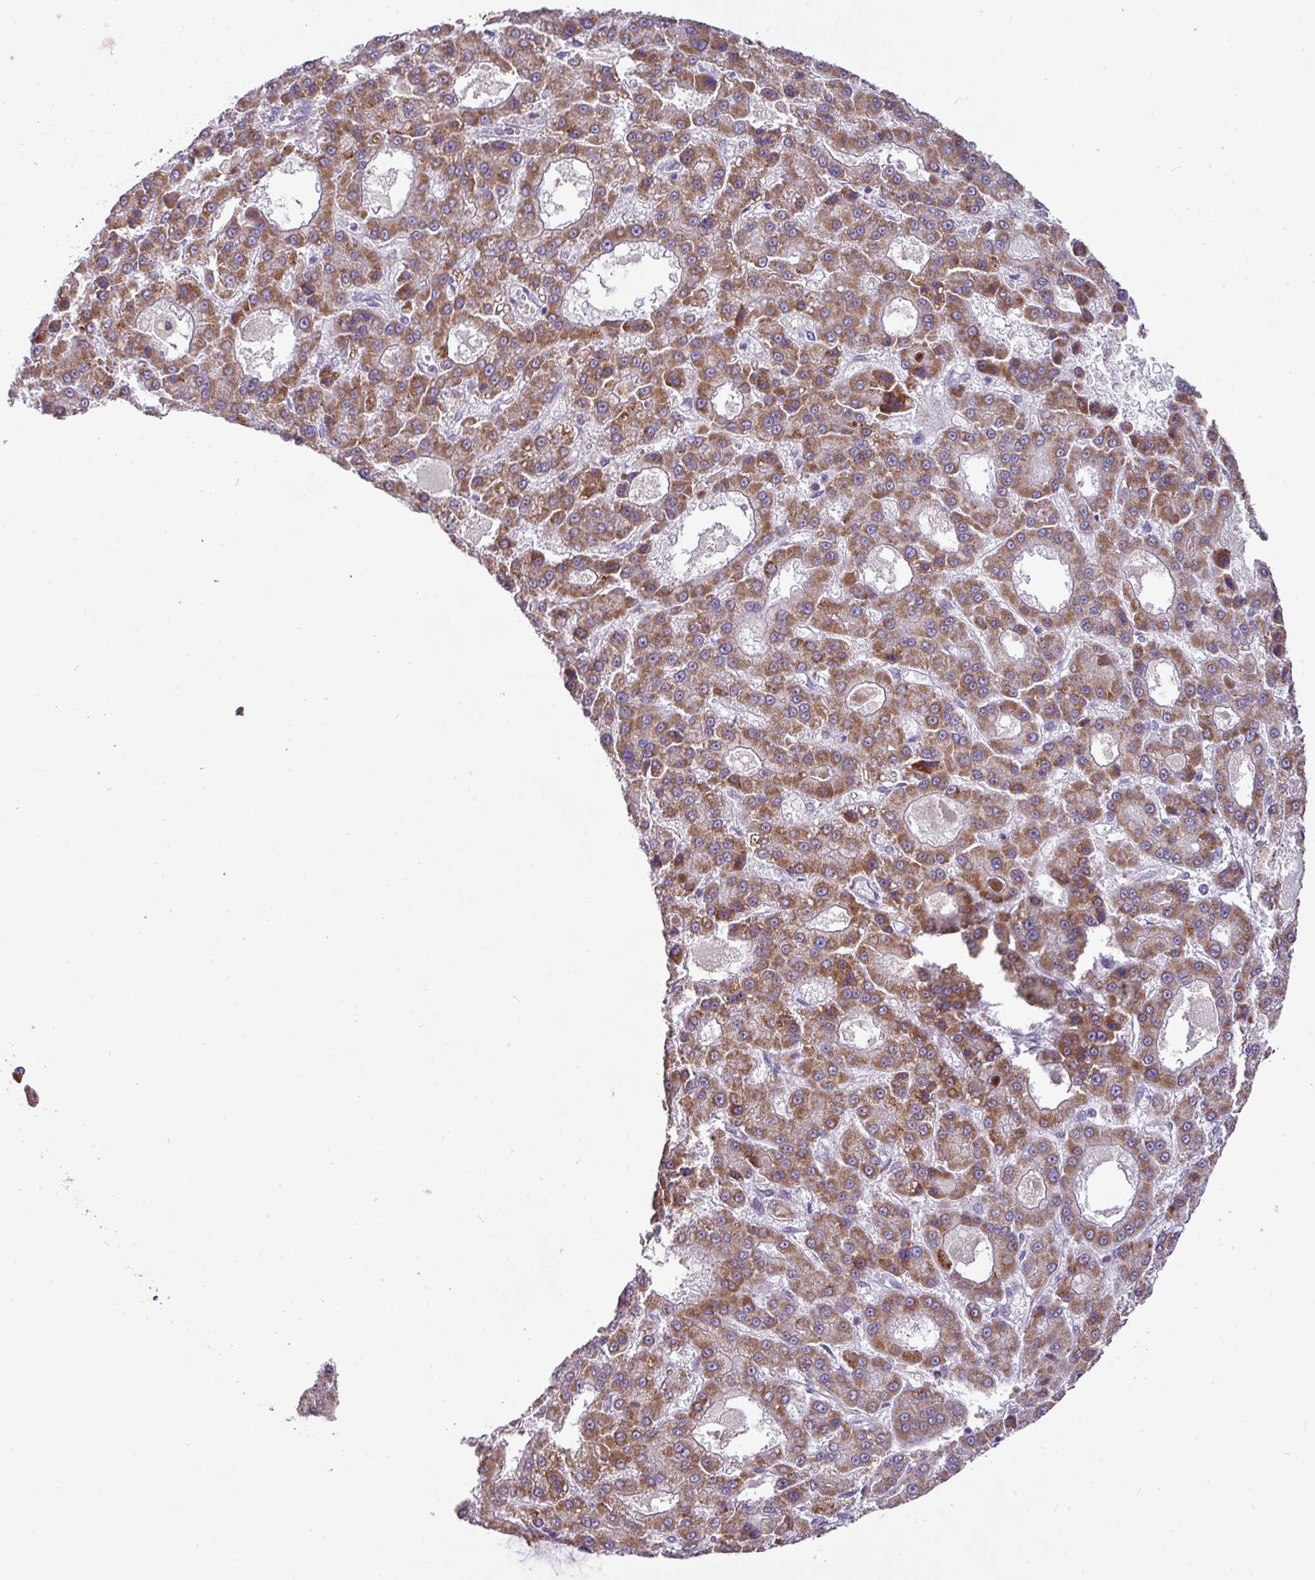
{"staining": {"intensity": "moderate", "quantity": ">75%", "location": "cytoplasmic/membranous"}, "tissue": "liver cancer", "cell_type": "Tumor cells", "image_type": "cancer", "snomed": [{"axis": "morphology", "description": "Carcinoma, Hepatocellular, NOS"}, {"axis": "topography", "description": "Liver"}], "caption": "Liver cancer (hepatocellular carcinoma) stained with immunohistochemistry (IHC) shows moderate cytoplasmic/membranous staining in approximately >75% of tumor cells.", "gene": "TRAPPC1", "patient": {"sex": "male", "age": 70}}